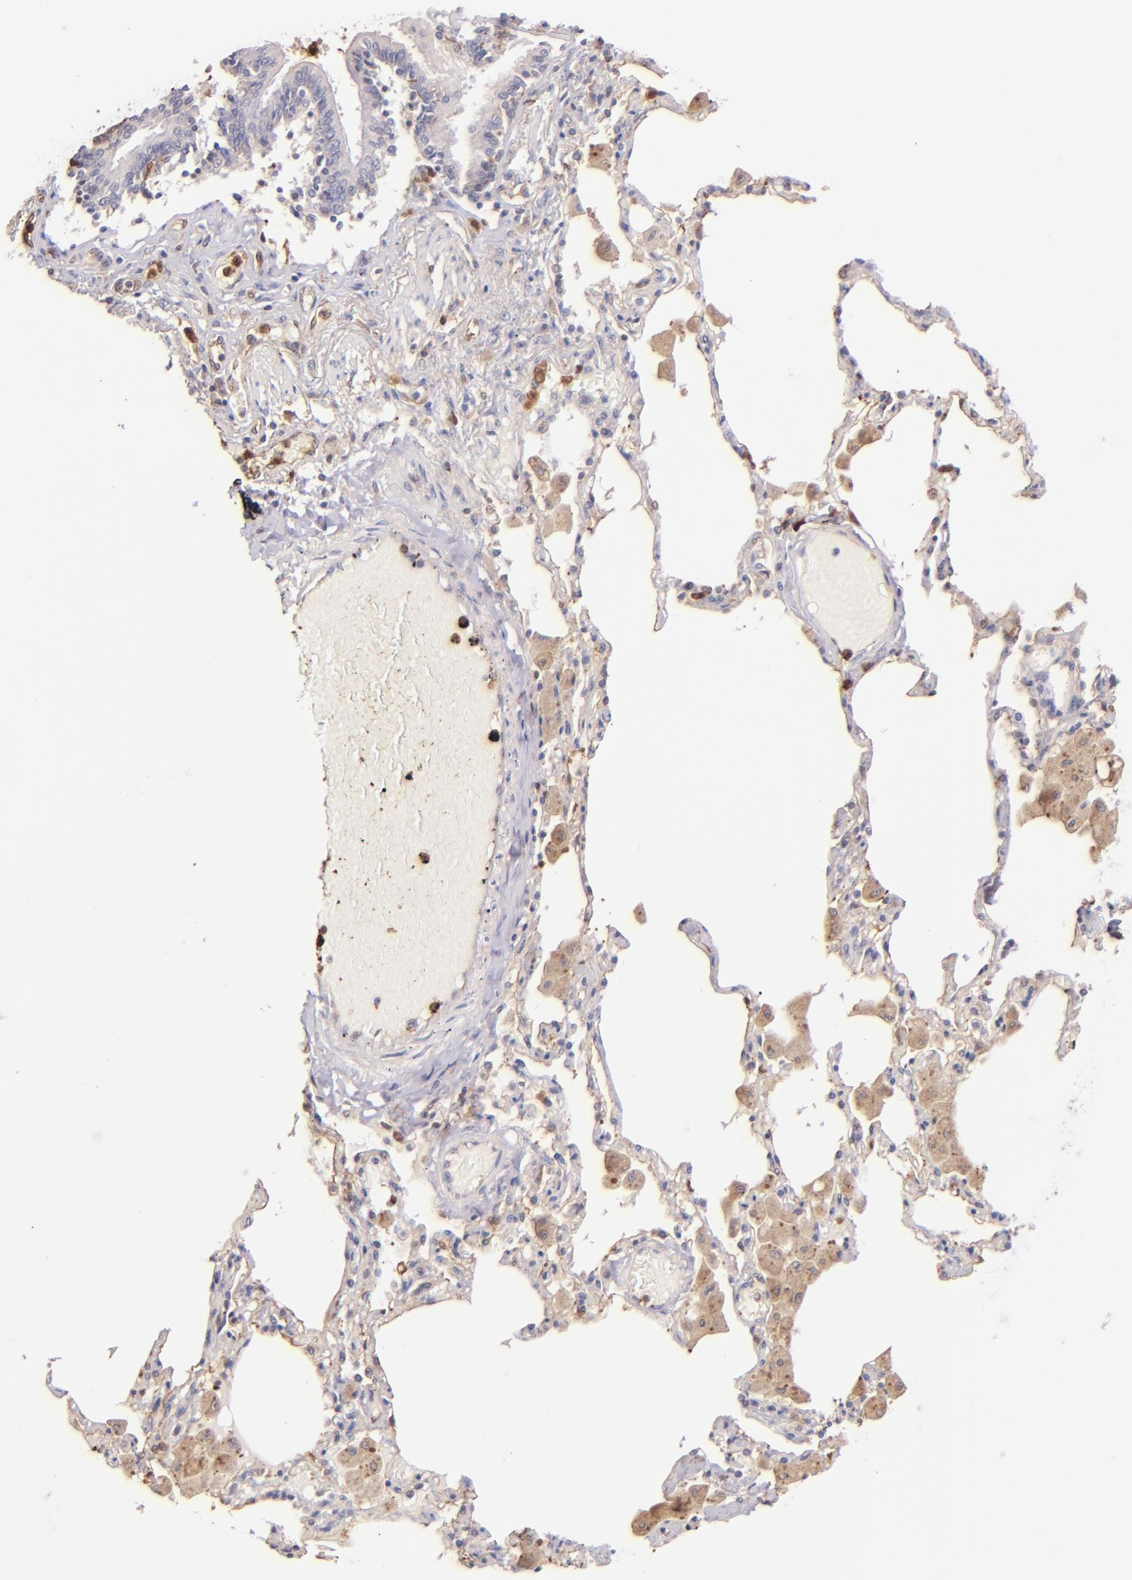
{"staining": {"intensity": "weak", "quantity": "25%-75%", "location": "cytoplasmic/membranous"}, "tissue": "bronchus", "cell_type": "Respiratory epithelial cells", "image_type": "normal", "snomed": [{"axis": "morphology", "description": "Normal tissue, NOS"}, {"axis": "morphology", "description": "Squamous cell carcinoma, NOS"}, {"axis": "topography", "description": "Bronchus"}, {"axis": "topography", "description": "Lung"}], "caption": "A brown stain labels weak cytoplasmic/membranous positivity of a protein in respiratory epithelial cells of normal bronchus.", "gene": "BTK", "patient": {"sex": "female", "age": 47}}